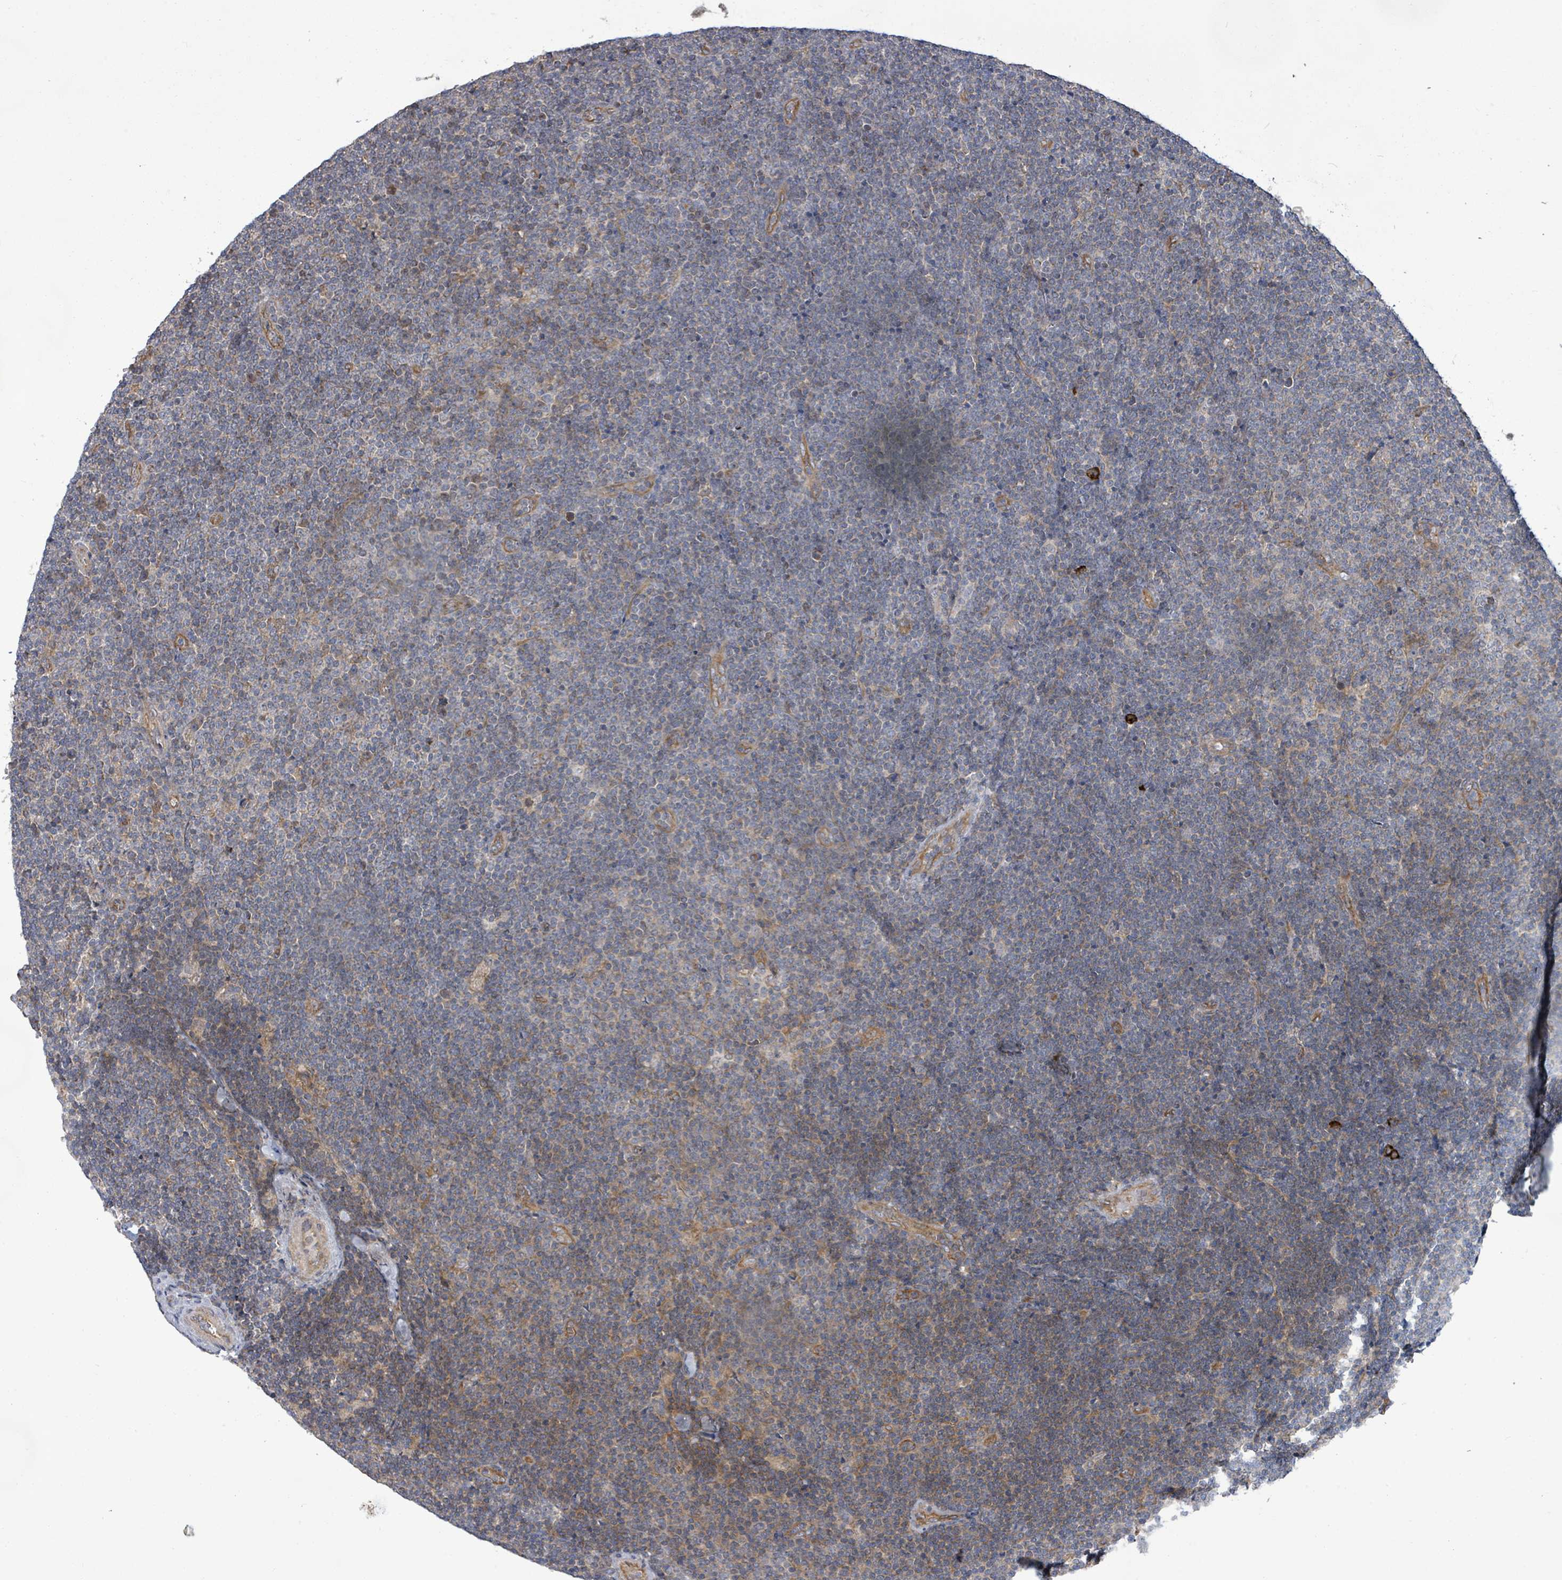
{"staining": {"intensity": "negative", "quantity": "none", "location": "none"}, "tissue": "lymphoma", "cell_type": "Tumor cells", "image_type": "cancer", "snomed": [{"axis": "morphology", "description": "Malignant lymphoma, non-Hodgkin's type, Low grade"}, {"axis": "topography", "description": "Lymph node"}], "caption": "Immunohistochemical staining of human malignant lymphoma, non-Hodgkin's type (low-grade) reveals no significant staining in tumor cells.", "gene": "KBTBD11", "patient": {"sex": "male", "age": 48}}